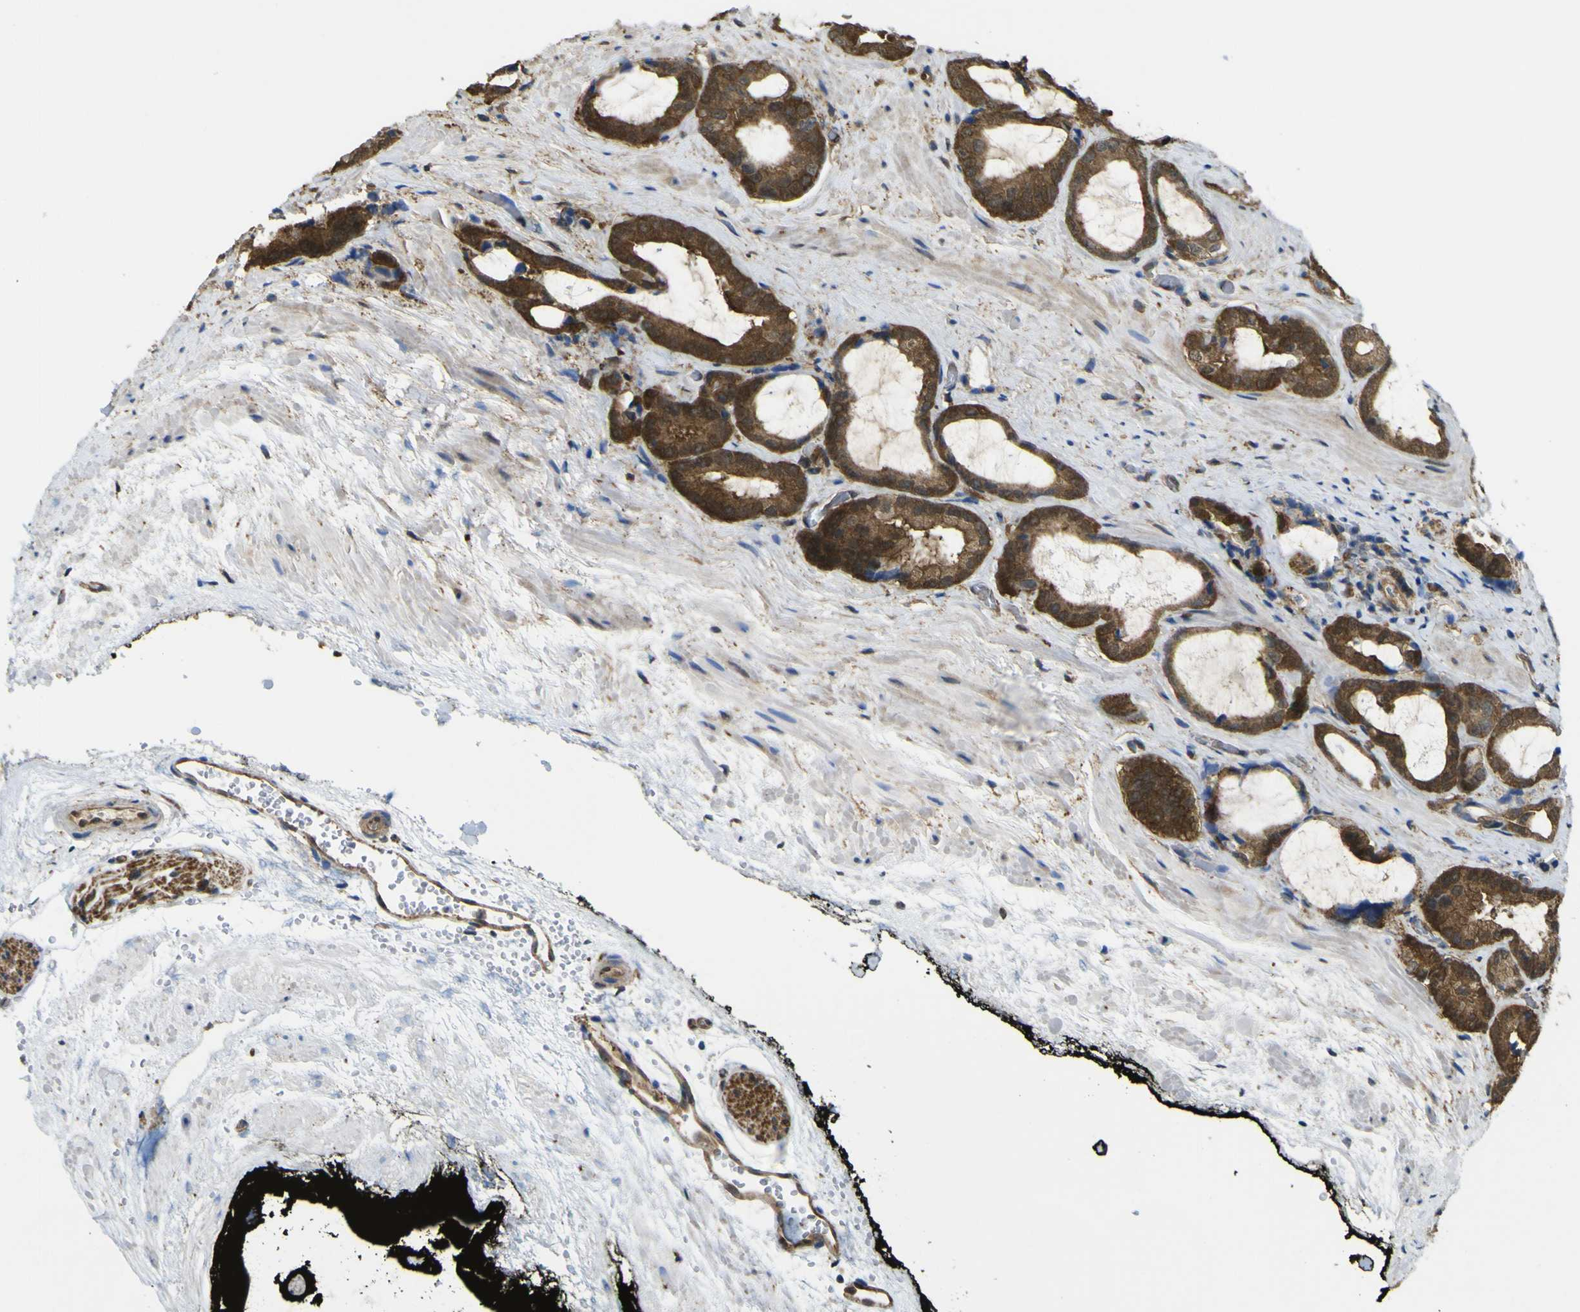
{"staining": {"intensity": "strong", "quantity": ">75%", "location": "cytoplasmic/membranous"}, "tissue": "prostate cancer", "cell_type": "Tumor cells", "image_type": "cancer", "snomed": [{"axis": "morphology", "description": "Adenocarcinoma, Low grade"}, {"axis": "topography", "description": "Prostate"}], "caption": "Prostate cancer stained with a brown dye shows strong cytoplasmic/membranous positive positivity in about >75% of tumor cells.", "gene": "YWHAG", "patient": {"sex": "male", "age": 60}}